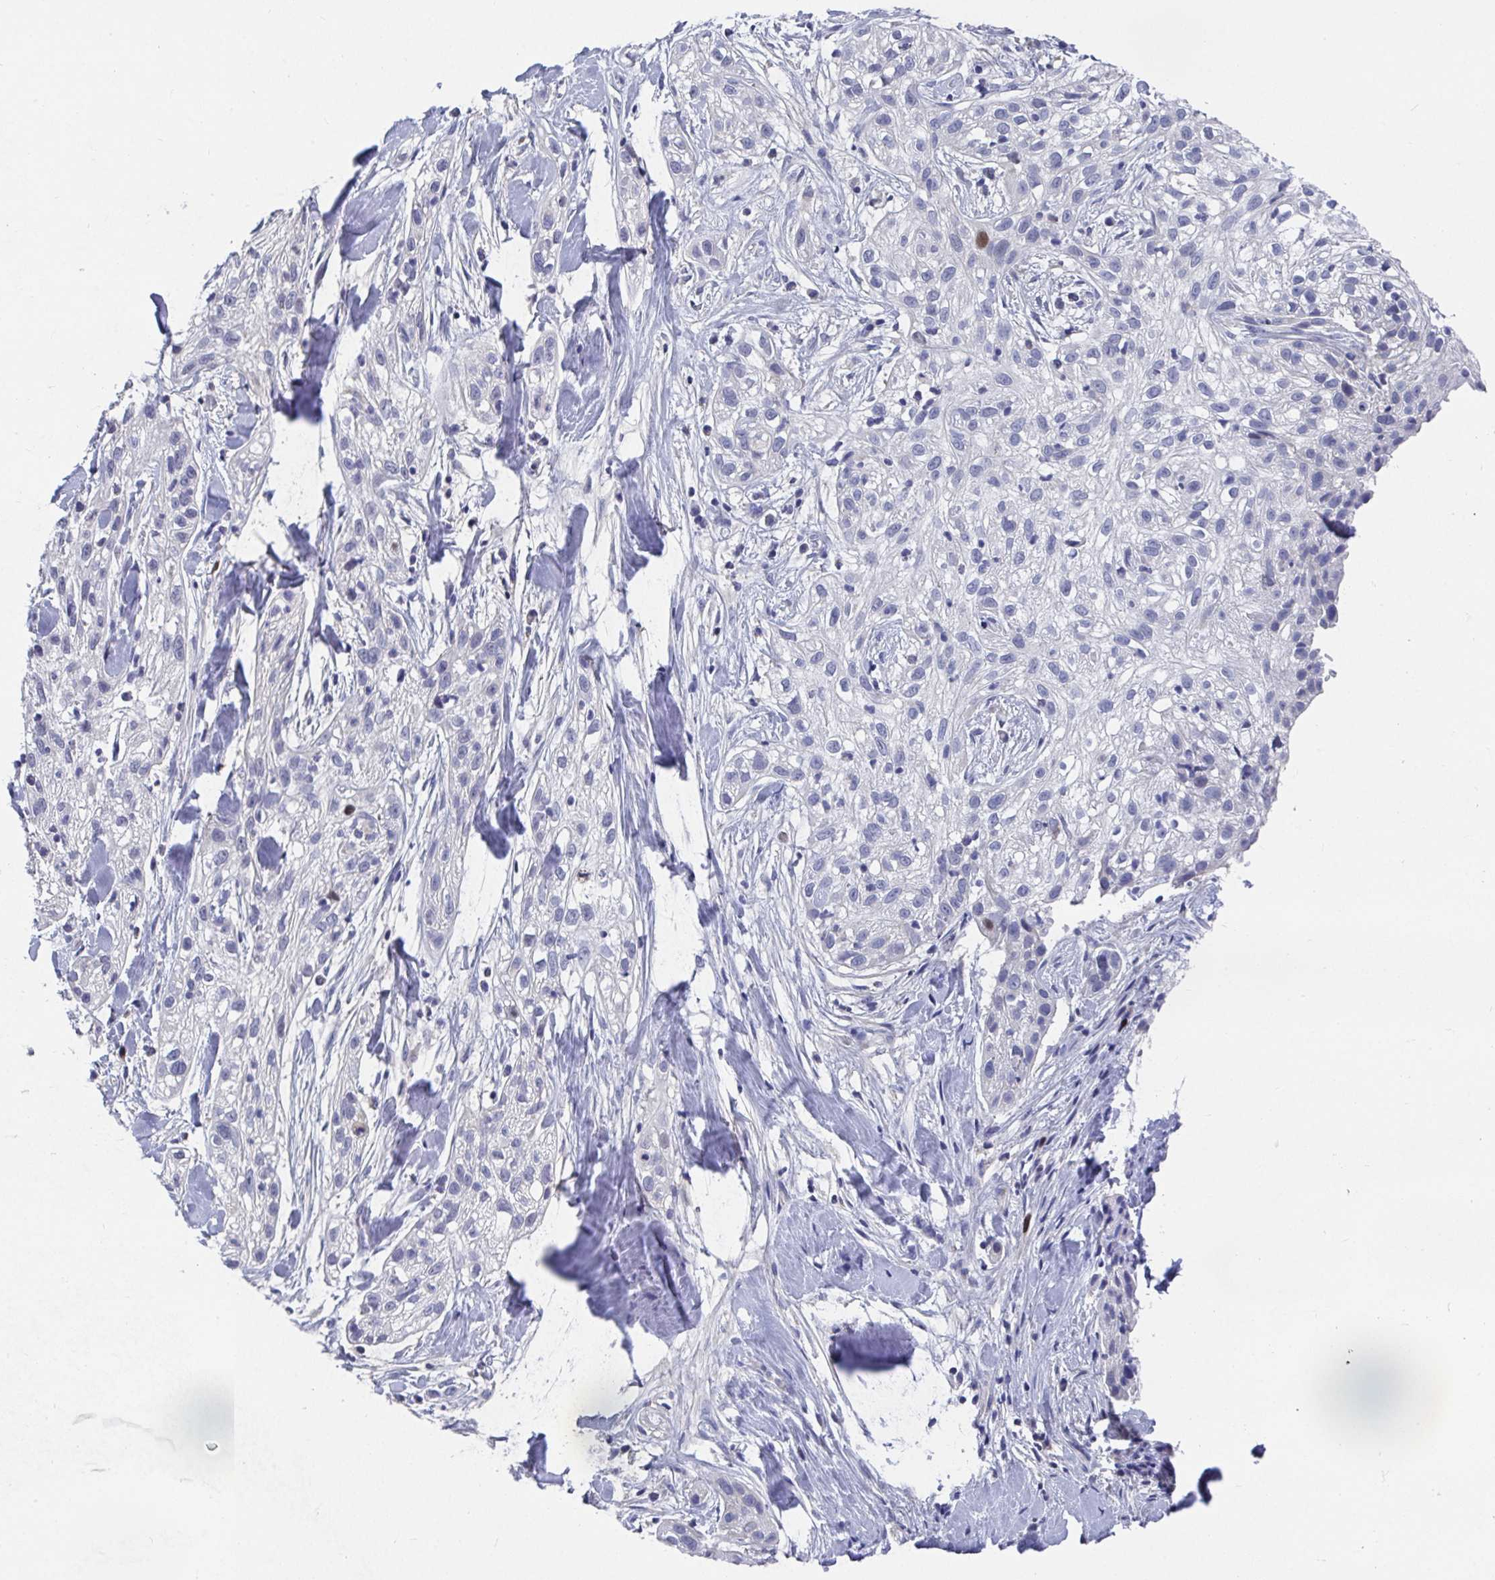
{"staining": {"intensity": "negative", "quantity": "none", "location": "none"}, "tissue": "skin cancer", "cell_type": "Tumor cells", "image_type": "cancer", "snomed": [{"axis": "morphology", "description": "Squamous cell carcinoma, NOS"}, {"axis": "topography", "description": "Skin"}], "caption": "Skin cancer (squamous cell carcinoma) was stained to show a protein in brown. There is no significant positivity in tumor cells.", "gene": "ATP5F1C", "patient": {"sex": "male", "age": 82}}